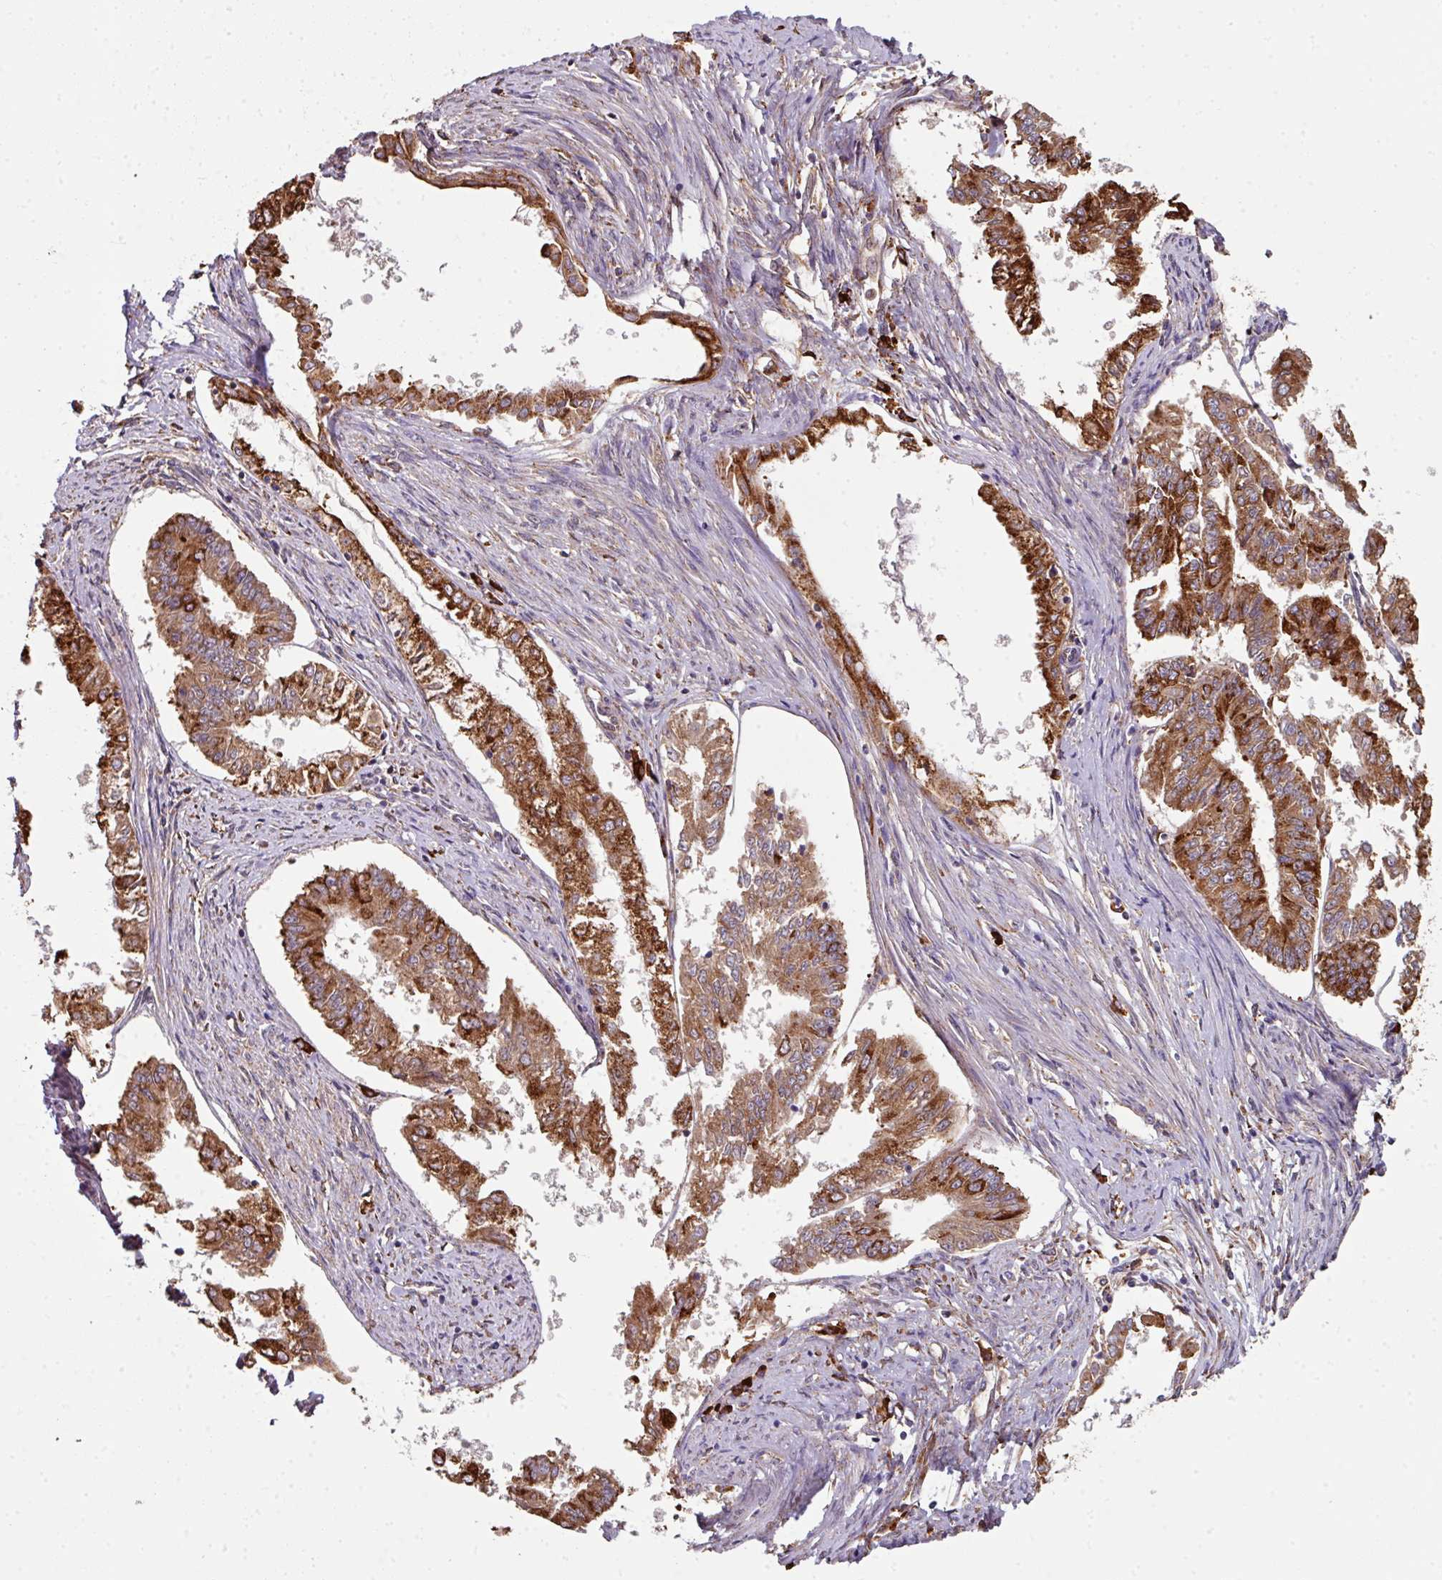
{"staining": {"intensity": "strong", "quantity": ">75%", "location": "cytoplasmic/membranous"}, "tissue": "endometrial cancer", "cell_type": "Tumor cells", "image_type": "cancer", "snomed": [{"axis": "morphology", "description": "Adenocarcinoma, NOS"}, {"axis": "topography", "description": "Endometrium"}], "caption": "This is a photomicrograph of immunohistochemistry (IHC) staining of adenocarcinoma (endometrial), which shows strong positivity in the cytoplasmic/membranous of tumor cells.", "gene": "FAT4", "patient": {"sex": "female", "age": 76}}